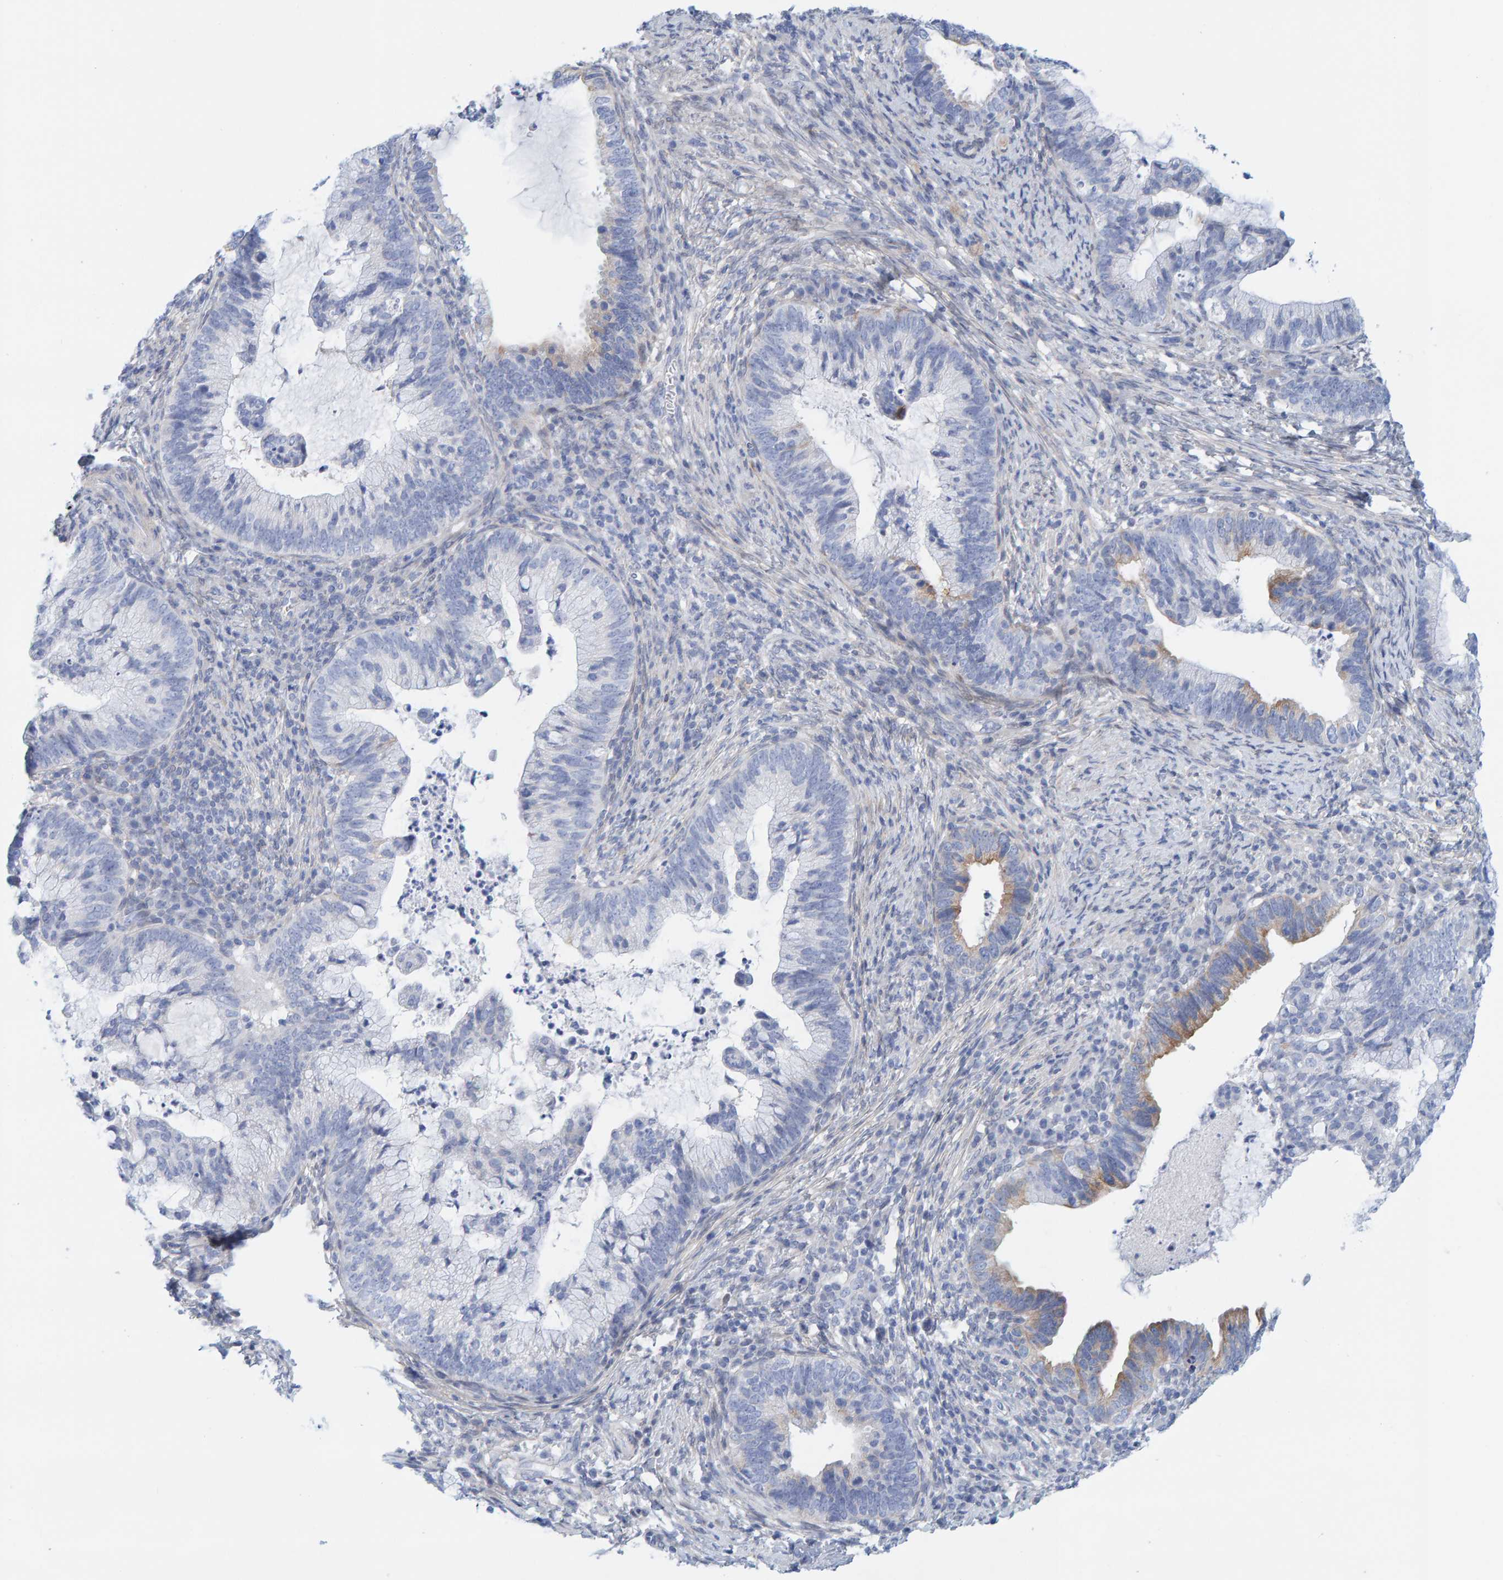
{"staining": {"intensity": "negative", "quantity": "none", "location": "none"}, "tissue": "cervical cancer", "cell_type": "Tumor cells", "image_type": "cancer", "snomed": [{"axis": "morphology", "description": "Adenocarcinoma, NOS"}, {"axis": "topography", "description": "Cervix"}], "caption": "Cervical adenocarcinoma was stained to show a protein in brown. There is no significant positivity in tumor cells.", "gene": "KLHL11", "patient": {"sex": "female", "age": 36}}